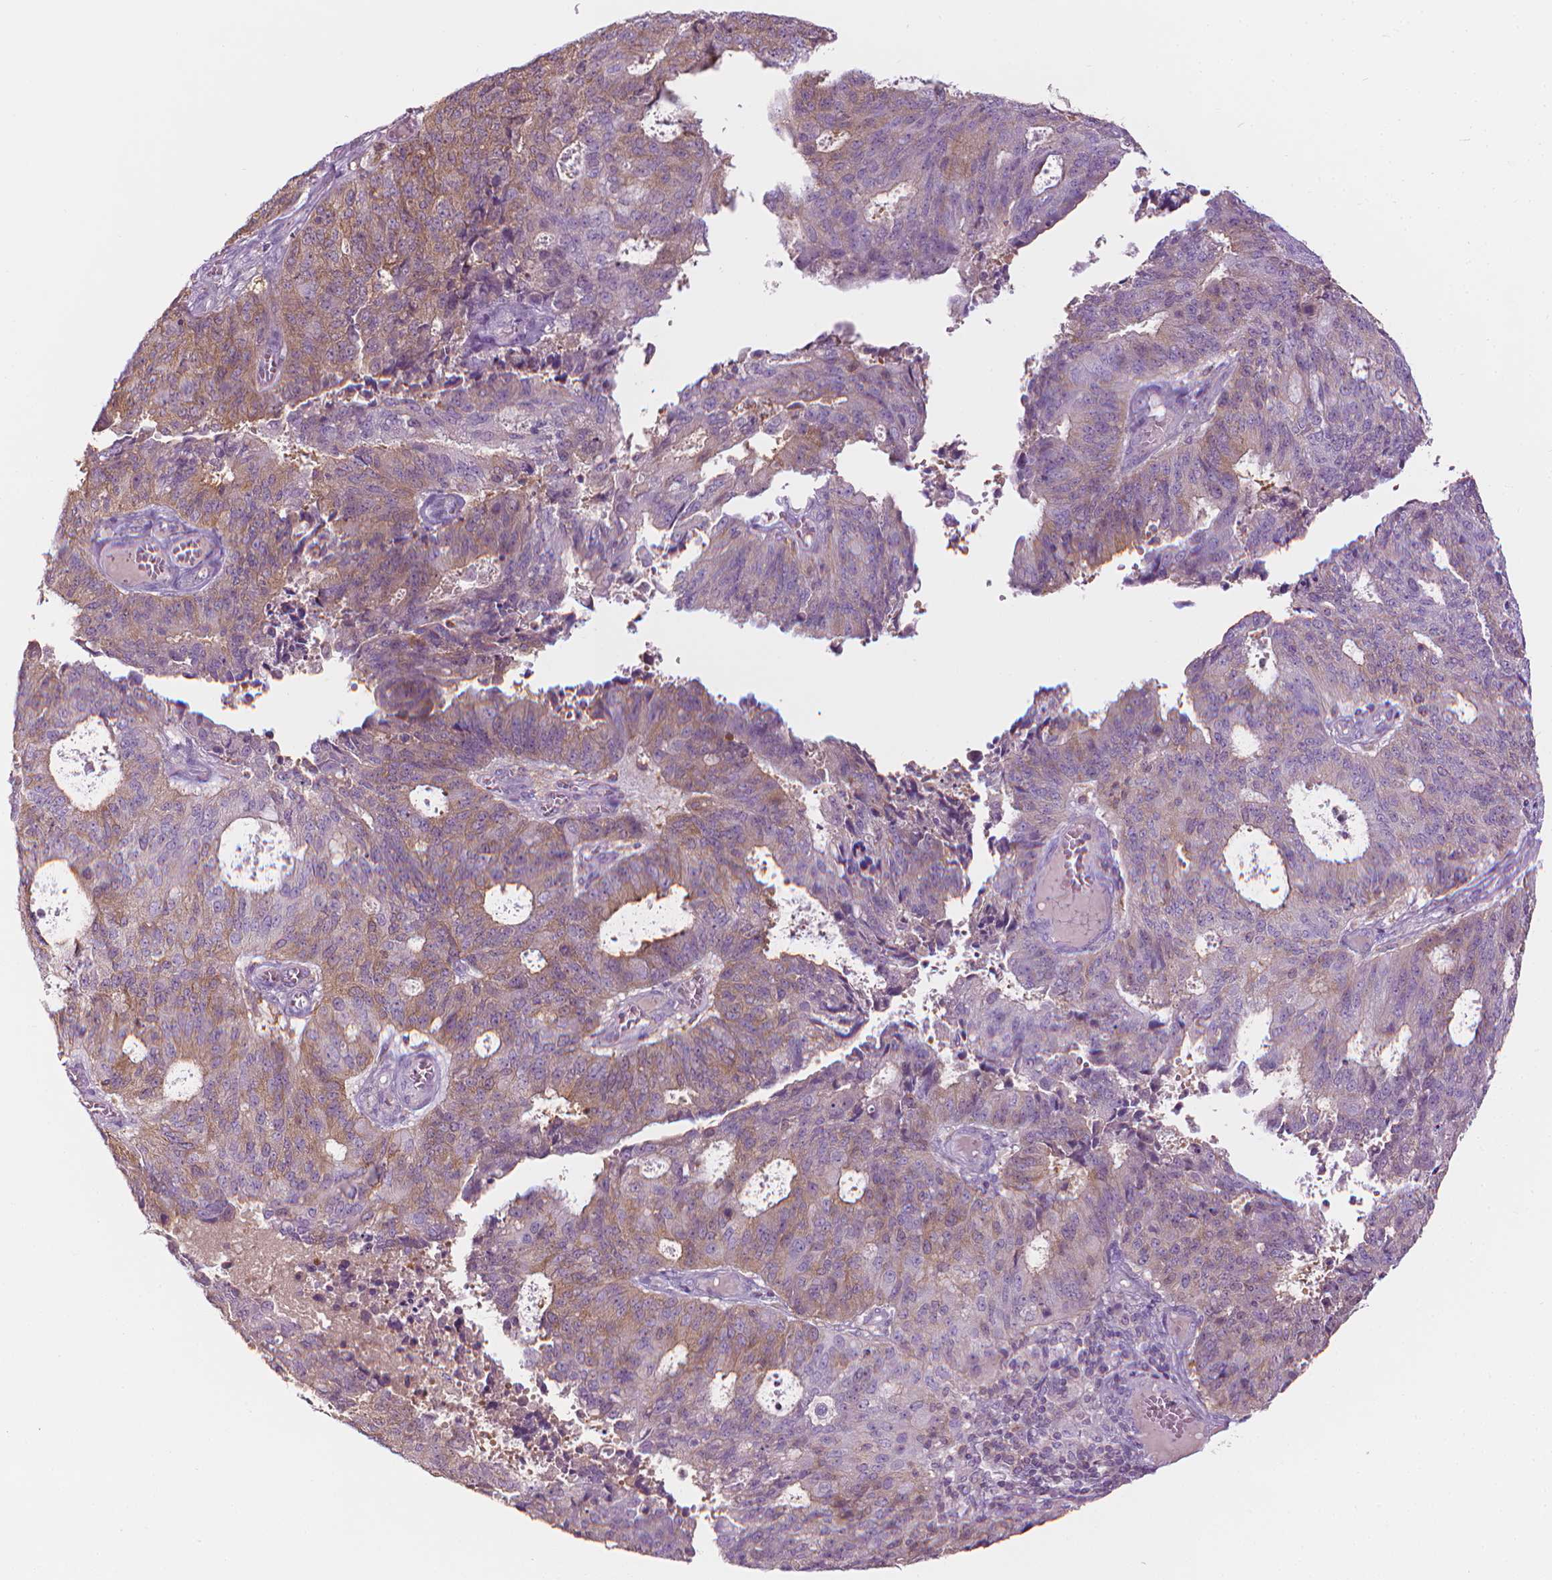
{"staining": {"intensity": "weak", "quantity": "25%-75%", "location": "cytoplasmic/membranous"}, "tissue": "endometrial cancer", "cell_type": "Tumor cells", "image_type": "cancer", "snomed": [{"axis": "morphology", "description": "Adenocarcinoma, NOS"}, {"axis": "topography", "description": "Endometrium"}], "caption": "IHC (DAB (3,3'-diaminobenzidine)) staining of adenocarcinoma (endometrial) shows weak cytoplasmic/membranous protein expression in about 25%-75% of tumor cells. Using DAB (3,3'-diaminobenzidine) (brown) and hematoxylin (blue) stains, captured at high magnification using brightfield microscopy.", "gene": "SHMT1", "patient": {"sex": "female", "age": 82}}